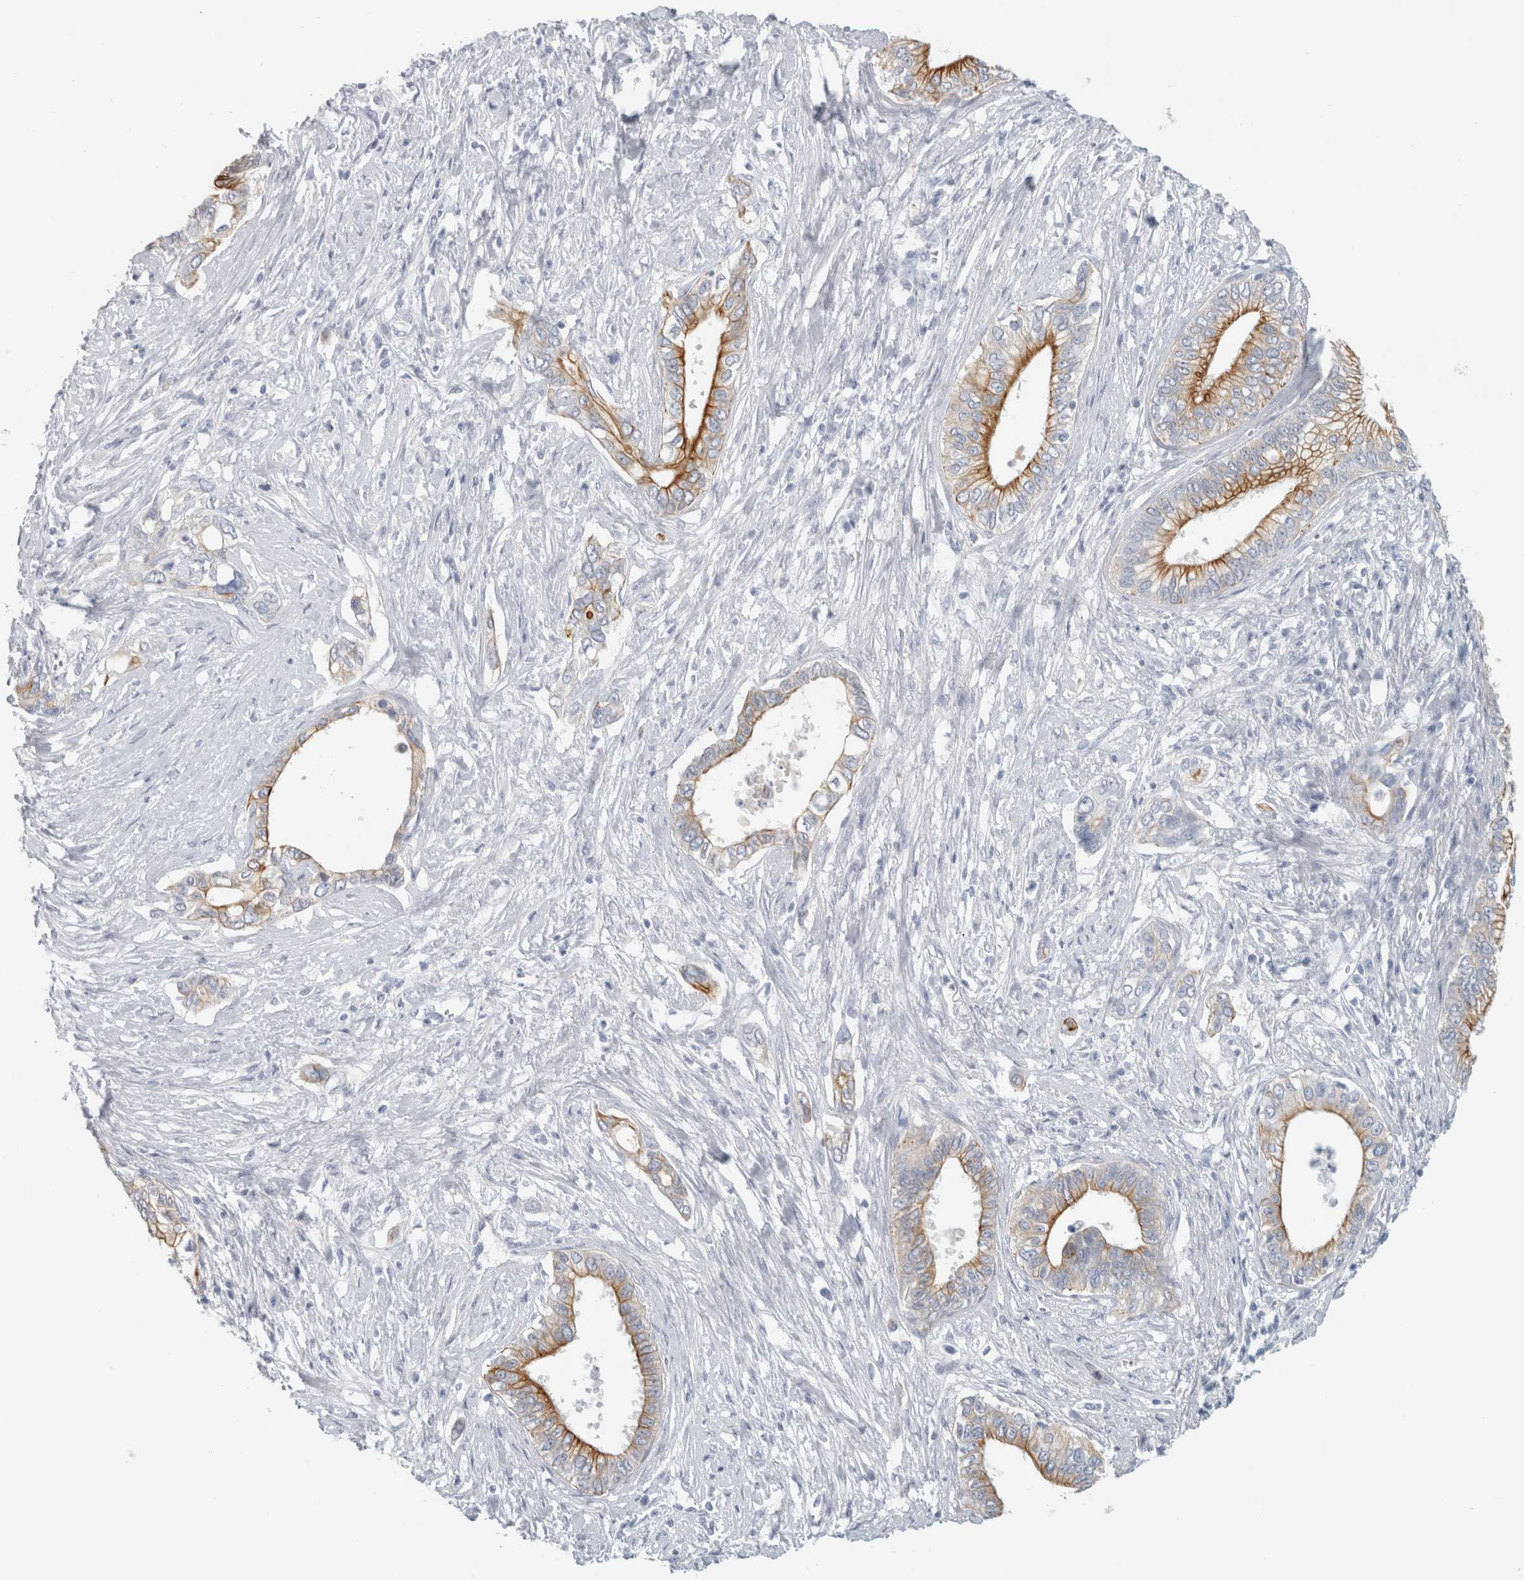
{"staining": {"intensity": "strong", "quantity": ">75%", "location": "cytoplasmic/membranous"}, "tissue": "pancreatic cancer", "cell_type": "Tumor cells", "image_type": "cancer", "snomed": [{"axis": "morphology", "description": "Normal tissue, NOS"}, {"axis": "morphology", "description": "Adenocarcinoma, NOS"}, {"axis": "topography", "description": "Pancreas"}, {"axis": "topography", "description": "Peripheral nerve tissue"}], "caption": "Immunohistochemistry histopathology image of adenocarcinoma (pancreatic) stained for a protein (brown), which shows high levels of strong cytoplasmic/membranous positivity in approximately >75% of tumor cells.", "gene": "SLC28A3", "patient": {"sex": "male", "age": 59}}